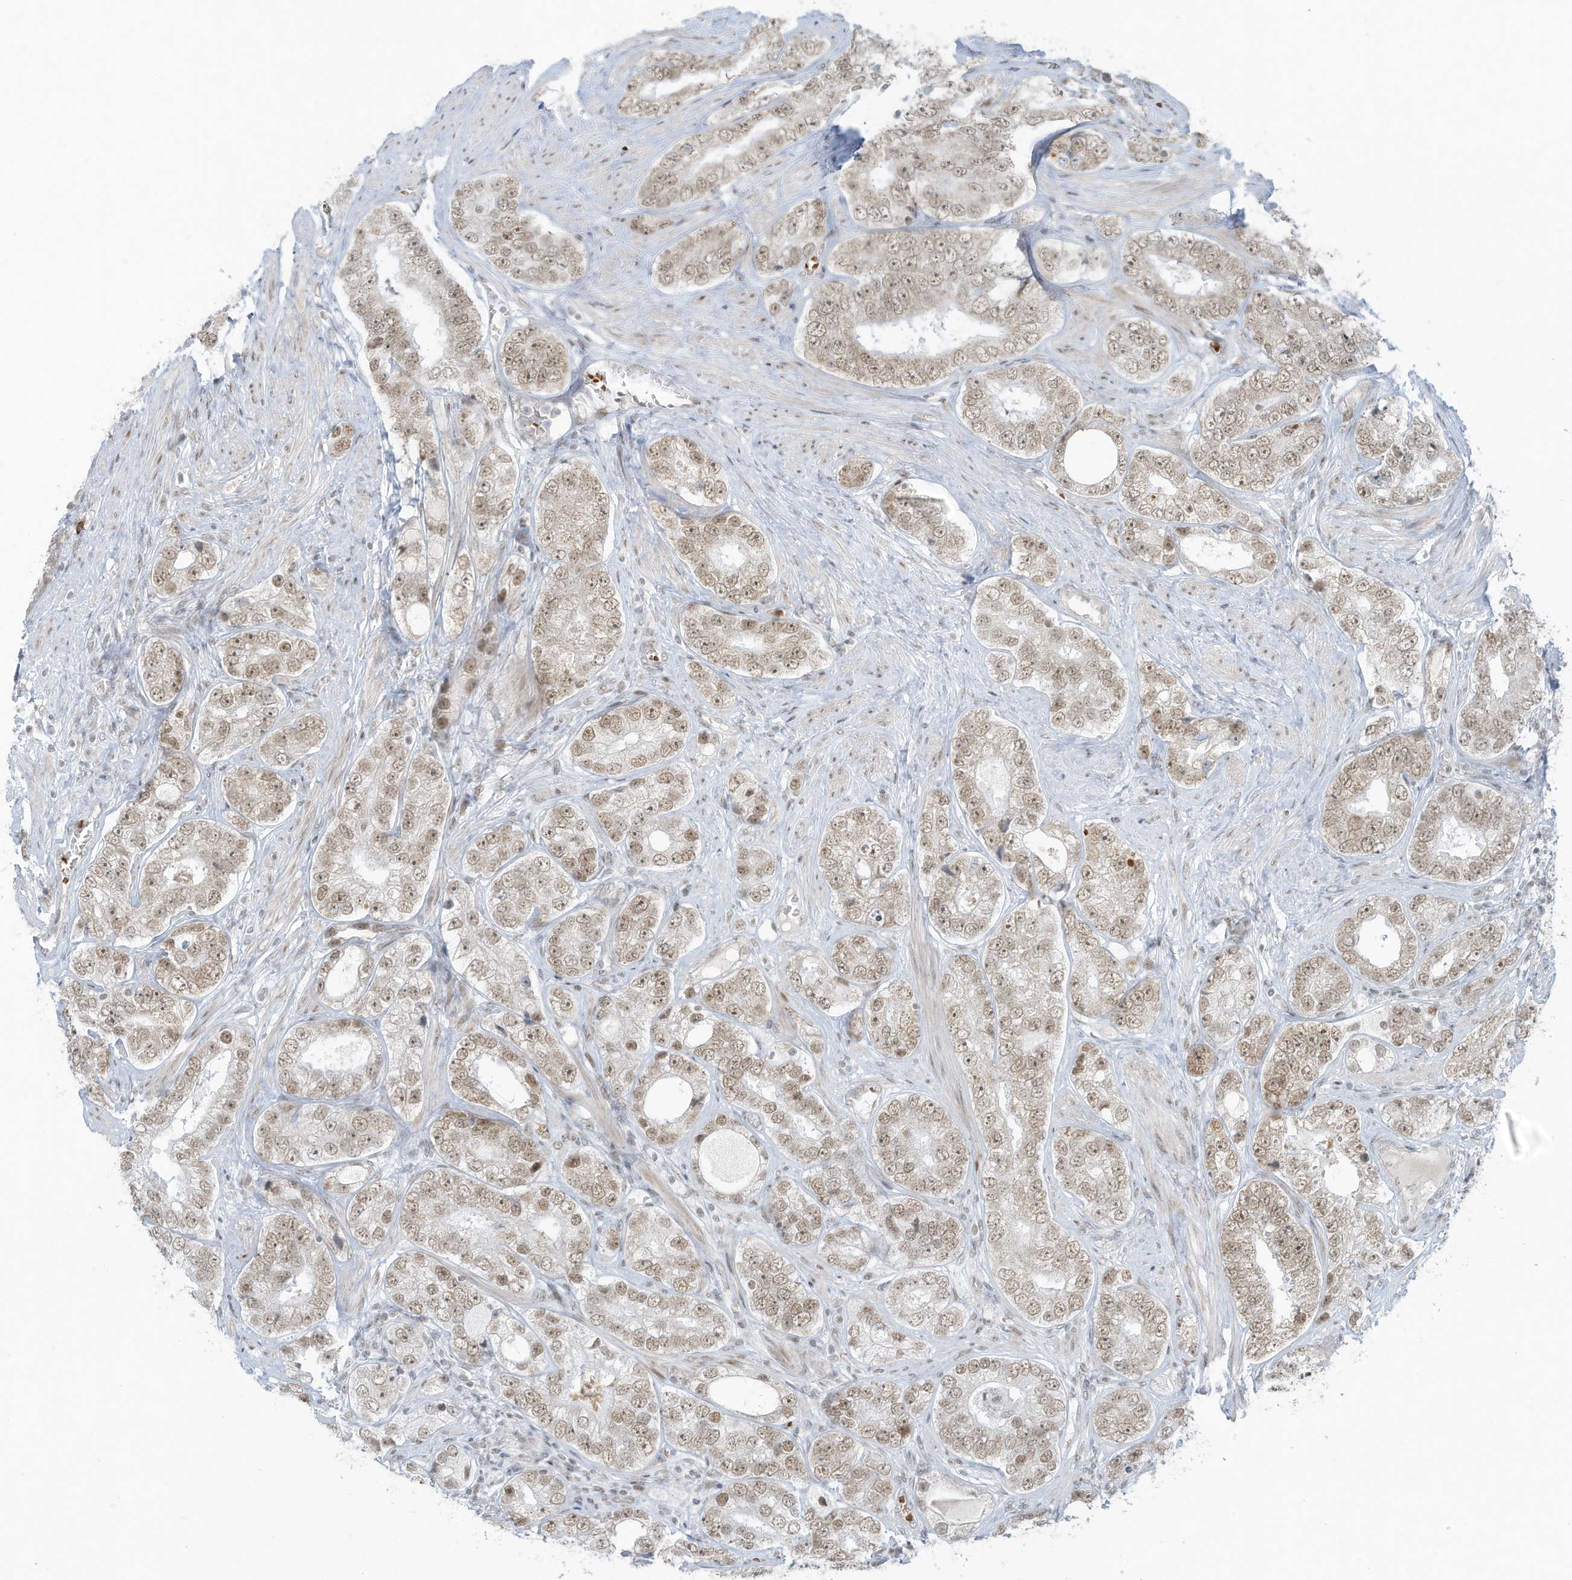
{"staining": {"intensity": "moderate", "quantity": ">75%", "location": "cytoplasmic/membranous,nuclear"}, "tissue": "prostate cancer", "cell_type": "Tumor cells", "image_type": "cancer", "snomed": [{"axis": "morphology", "description": "Adenocarcinoma, High grade"}, {"axis": "topography", "description": "Prostate"}], "caption": "Tumor cells exhibit moderate cytoplasmic/membranous and nuclear expression in about >75% of cells in prostate high-grade adenocarcinoma. Ihc stains the protein in brown and the nuclei are stained blue.", "gene": "ECT2L", "patient": {"sex": "male", "age": 56}}